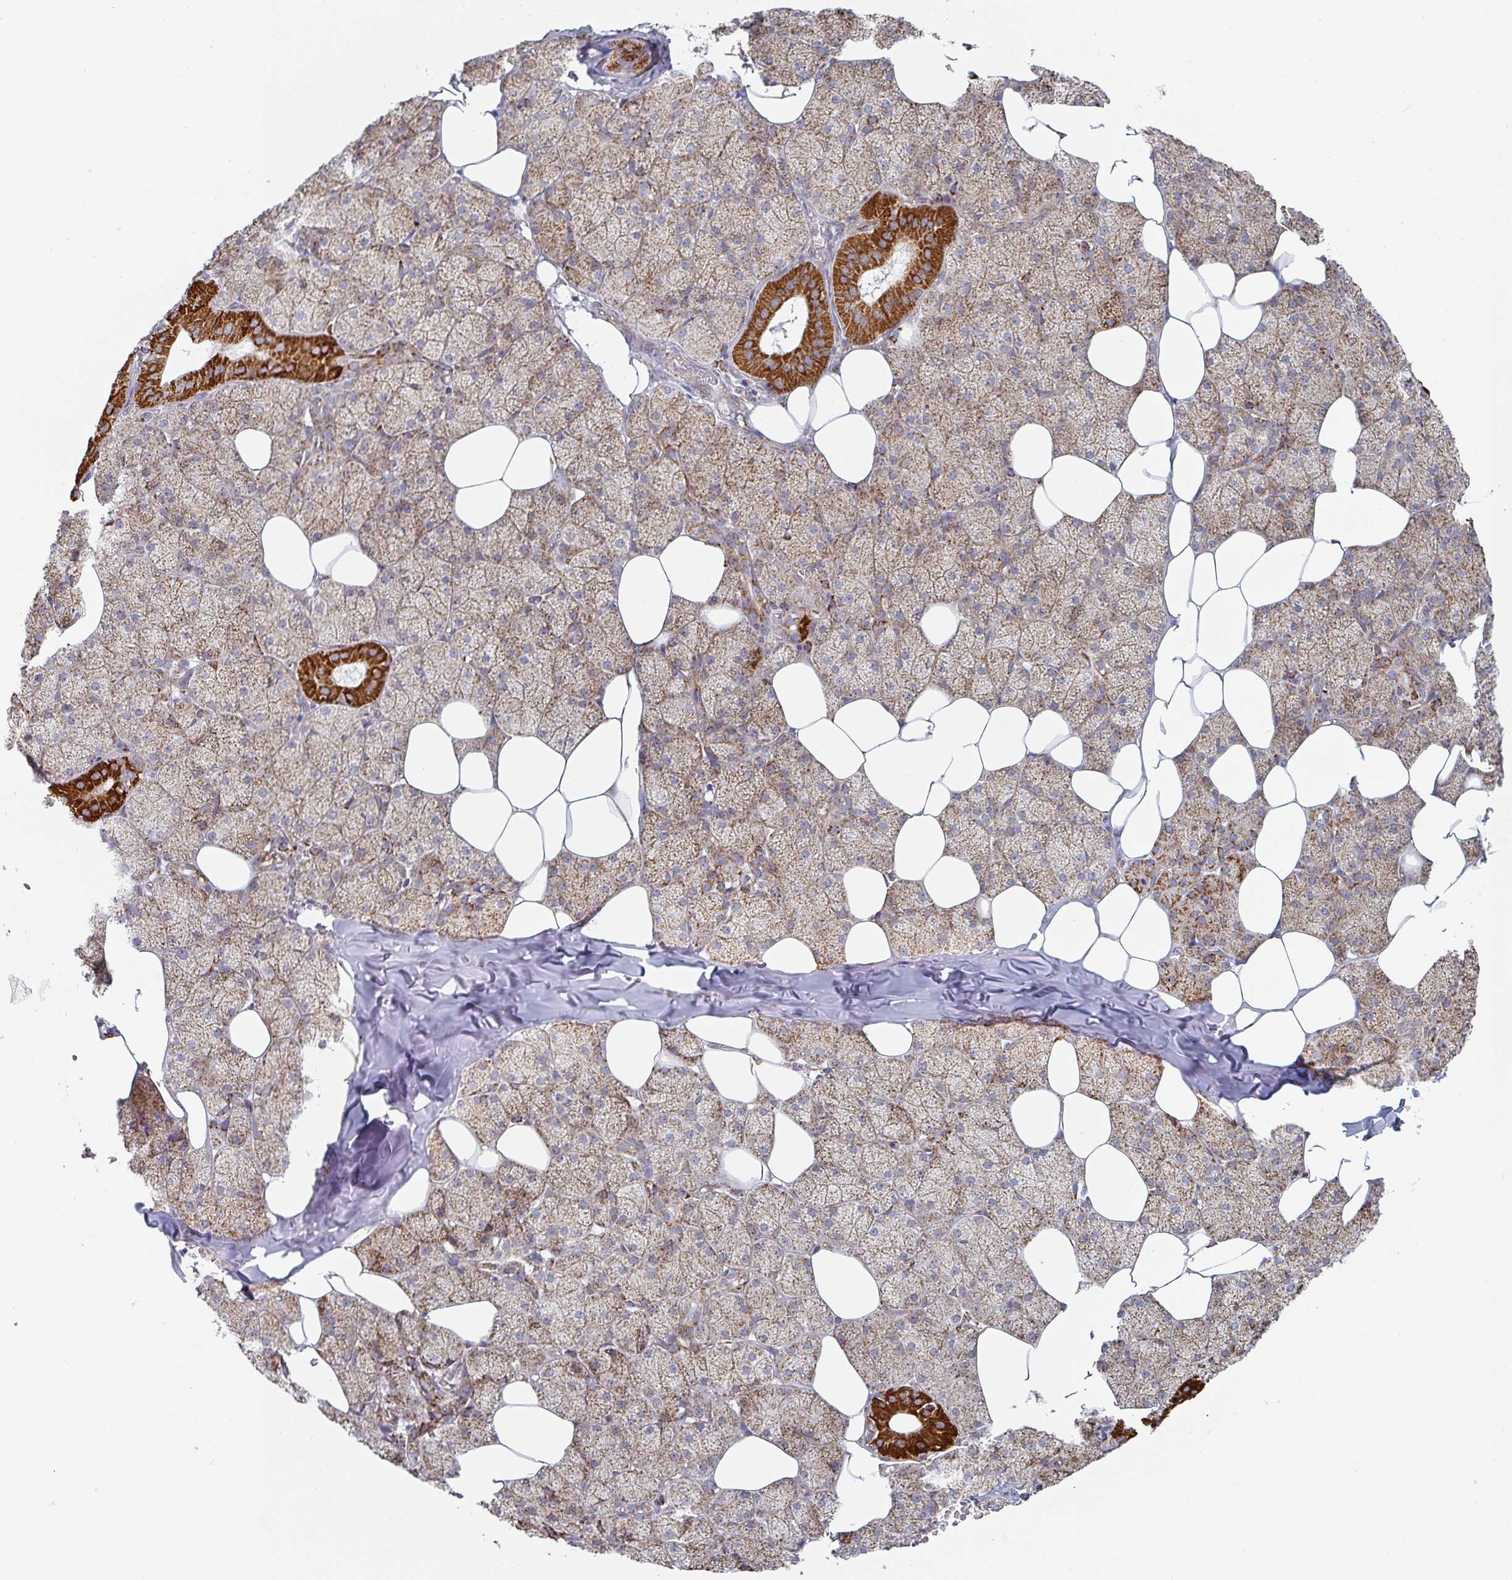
{"staining": {"intensity": "strong", "quantity": "25%-75%", "location": "cytoplasmic/membranous"}, "tissue": "salivary gland", "cell_type": "Glandular cells", "image_type": "normal", "snomed": [{"axis": "morphology", "description": "Normal tissue, NOS"}, {"axis": "topography", "description": "Salivary gland"}, {"axis": "topography", "description": "Peripheral nerve tissue"}], "caption": "Immunohistochemistry of benign human salivary gland displays high levels of strong cytoplasmic/membranous expression in approximately 25%-75% of glandular cells.", "gene": "ZNF526", "patient": {"sex": "male", "age": 38}}